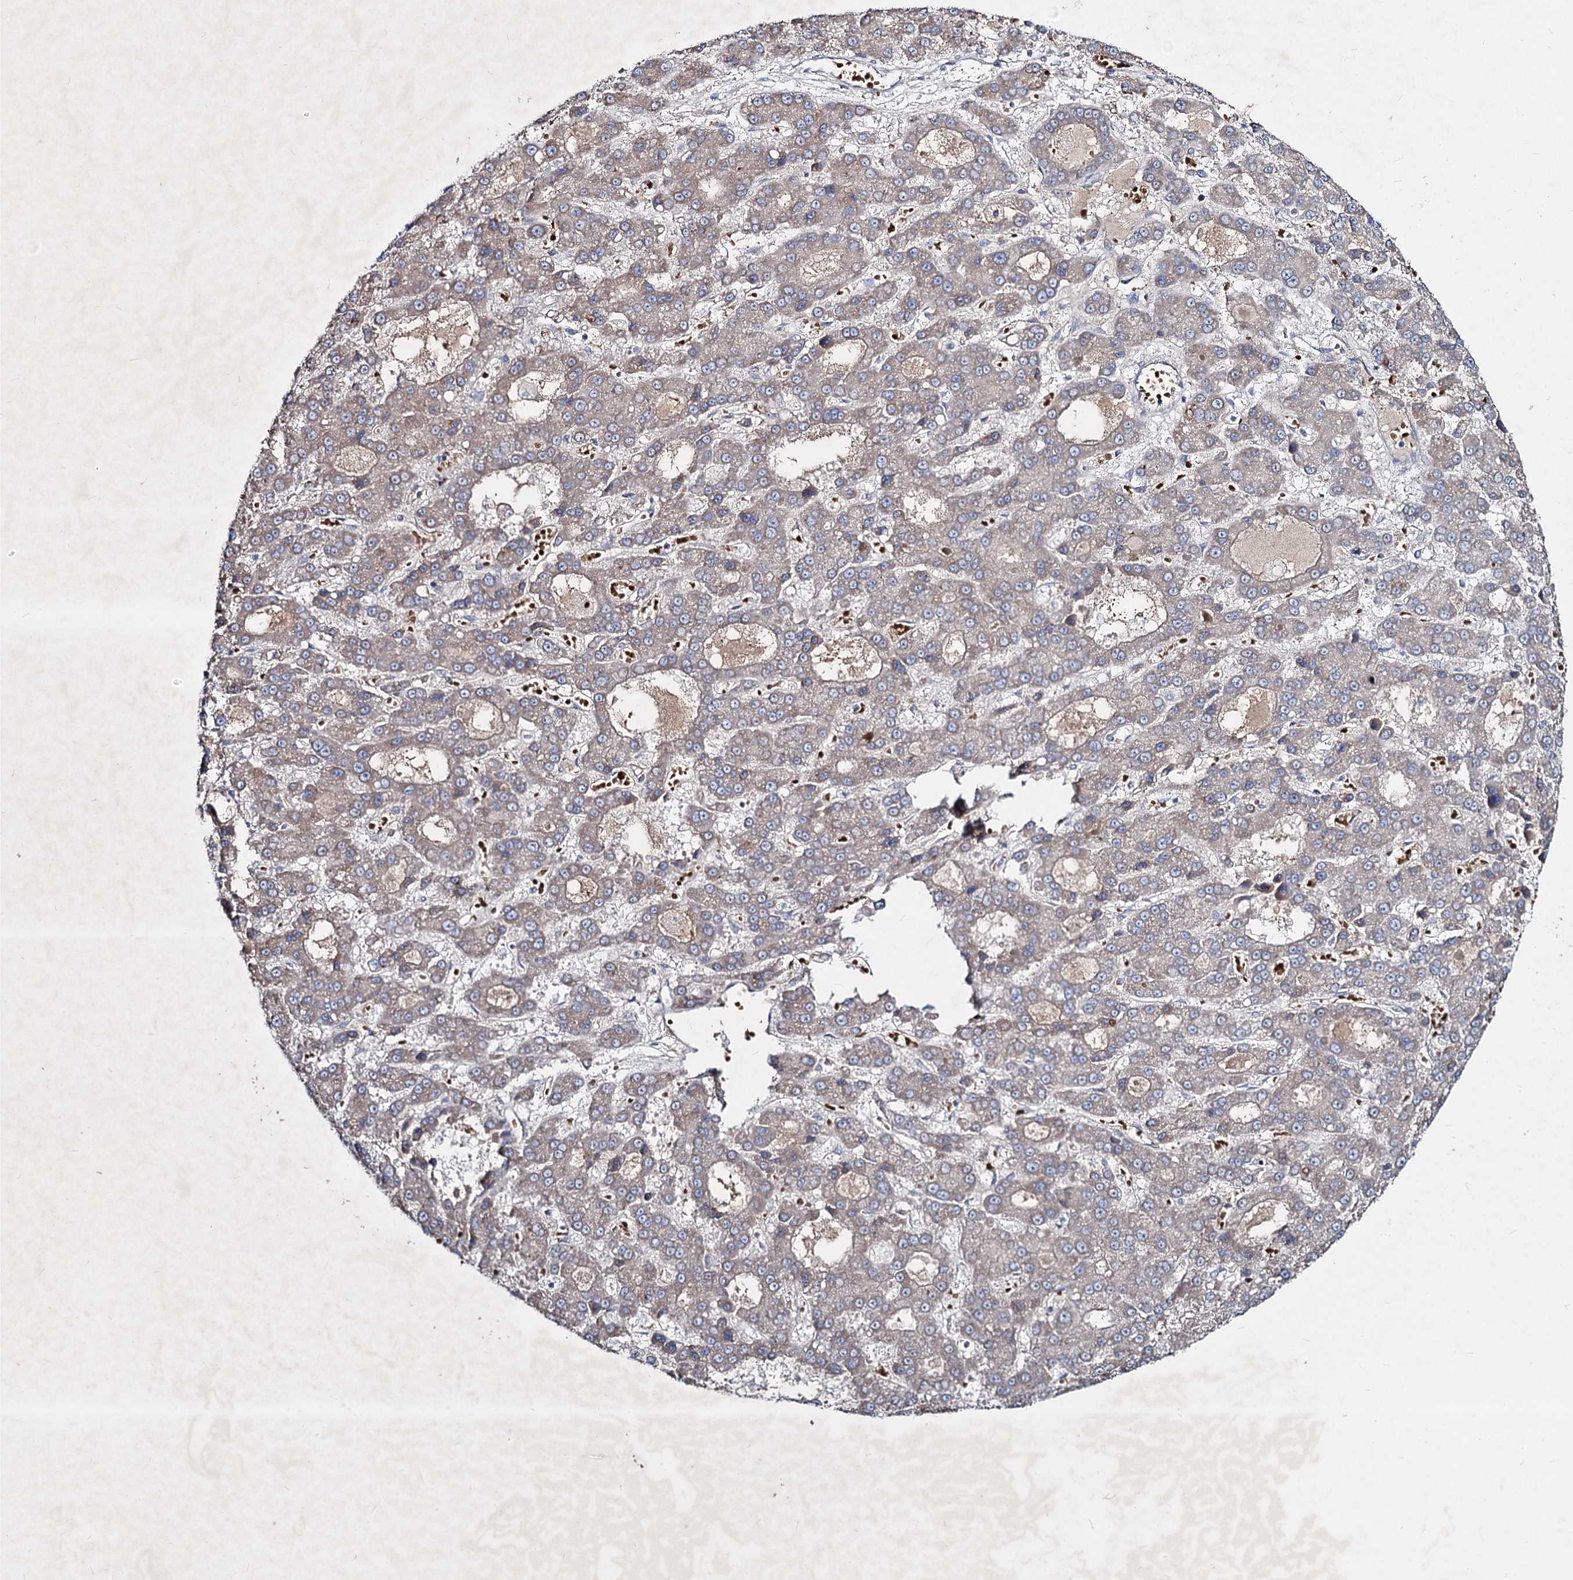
{"staining": {"intensity": "weak", "quantity": "25%-75%", "location": "cytoplasmic/membranous"}, "tissue": "liver cancer", "cell_type": "Tumor cells", "image_type": "cancer", "snomed": [{"axis": "morphology", "description": "Carcinoma, Hepatocellular, NOS"}, {"axis": "topography", "description": "Liver"}], "caption": "Immunohistochemistry (IHC) image of liver hepatocellular carcinoma stained for a protein (brown), which shows low levels of weak cytoplasmic/membranous expression in about 25%-75% of tumor cells.", "gene": "RNF6", "patient": {"sex": "male", "age": 70}}